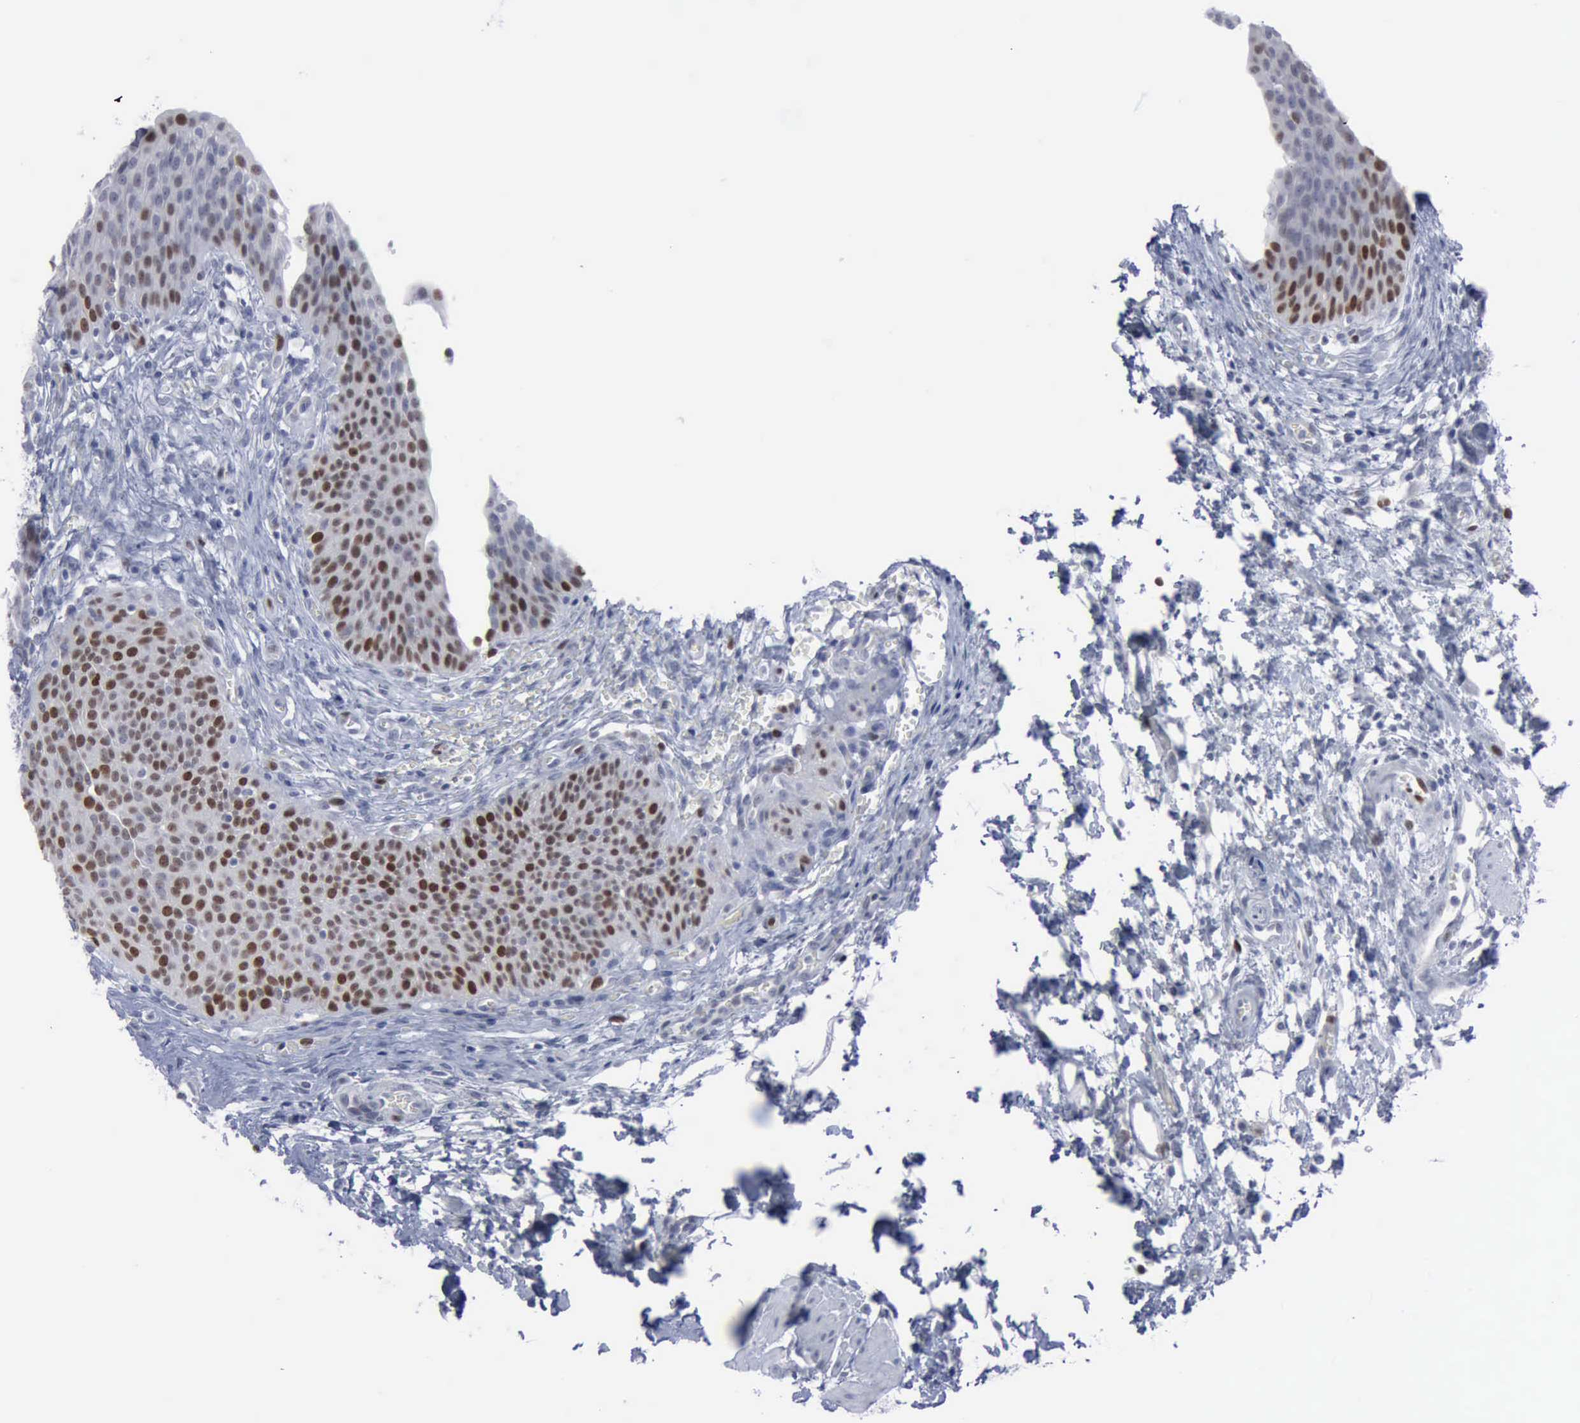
{"staining": {"intensity": "strong", "quantity": "<25%", "location": "nuclear"}, "tissue": "urinary bladder", "cell_type": "Urothelial cells", "image_type": "normal", "snomed": [{"axis": "morphology", "description": "Normal tissue, NOS"}, {"axis": "topography", "description": "Smooth muscle"}, {"axis": "topography", "description": "Urinary bladder"}], "caption": "Immunohistochemistry (IHC) histopathology image of unremarkable urinary bladder stained for a protein (brown), which shows medium levels of strong nuclear staining in about <25% of urothelial cells.", "gene": "MCM5", "patient": {"sex": "male", "age": 35}}